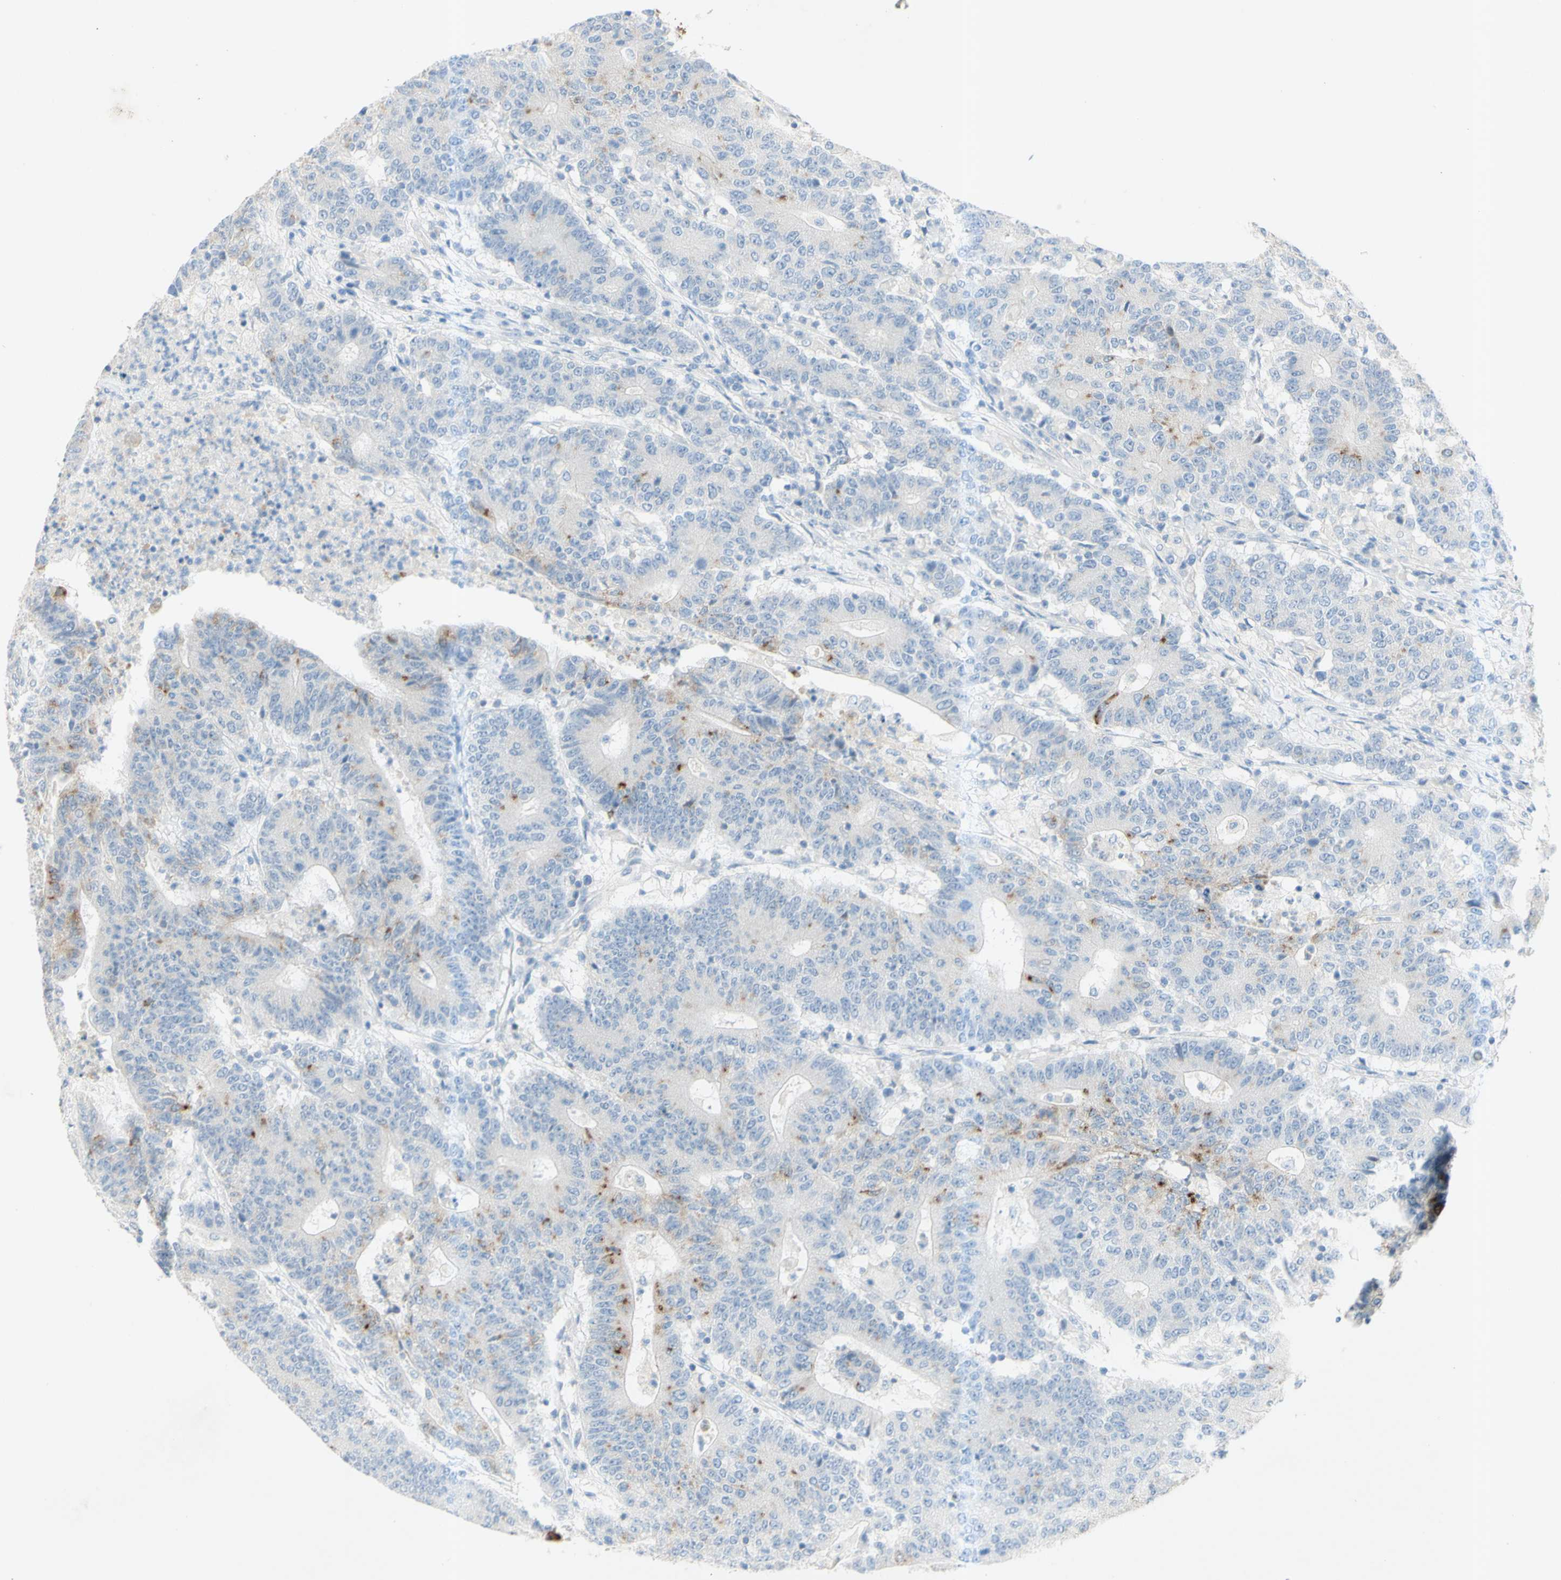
{"staining": {"intensity": "moderate", "quantity": "<25%", "location": "cytoplasmic/membranous"}, "tissue": "colorectal cancer", "cell_type": "Tumor cells", "image_type": "cancer", "snomed": [{"axis": "morphology", "description": "Normal tissue, NOS"}, {"axis": "morphology", "description": "Adenocarcinoma, NOS"}, {"axis": "topography", "description": "Colon"}], "caption": "Moderate cytoplasmic/membranous protein expression is appreciated in about <25% of tumor cells in colorectal adenocarcinoma. (DAB IHC with brightfield microscopy, high magnification).", "gene": "GDF15", "patient": {"sex": "female", "age": 75}}